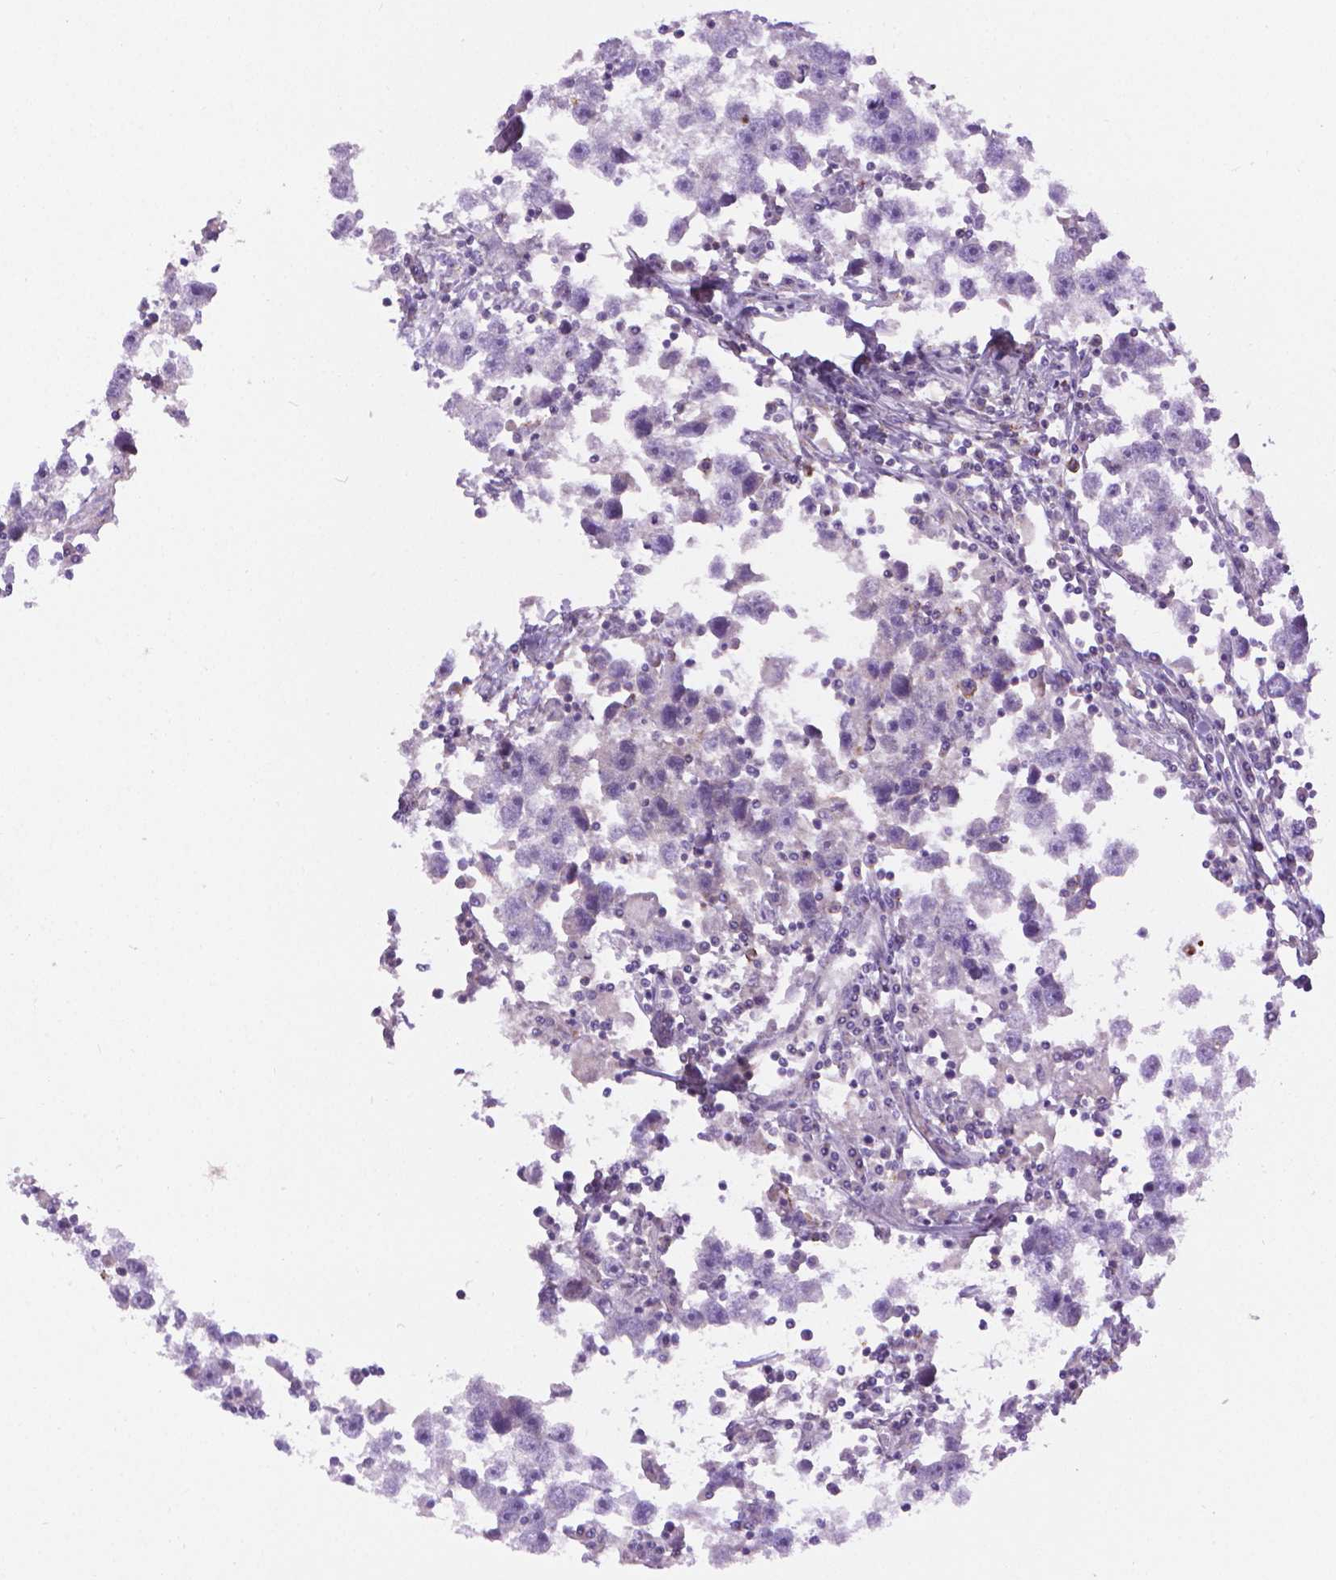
{"staining": {"intensity": "negative", "quantity": "none", "location": "none"}, "tissue": "testis cancer", "cell_type": "Tumor cells", "image_type": "cancer", "snomed": [{"axis": "morphology", "description": "Seminoma, NOS"}, {"axis": "topography", "description": "Testis"}], "caption": "A micrograph of testis cancer (seminoma) stained for a protein reveals no brown staining in tumor cells.", "gene": "SLC51B", "patient": {"sex": "male", "age": 30}}